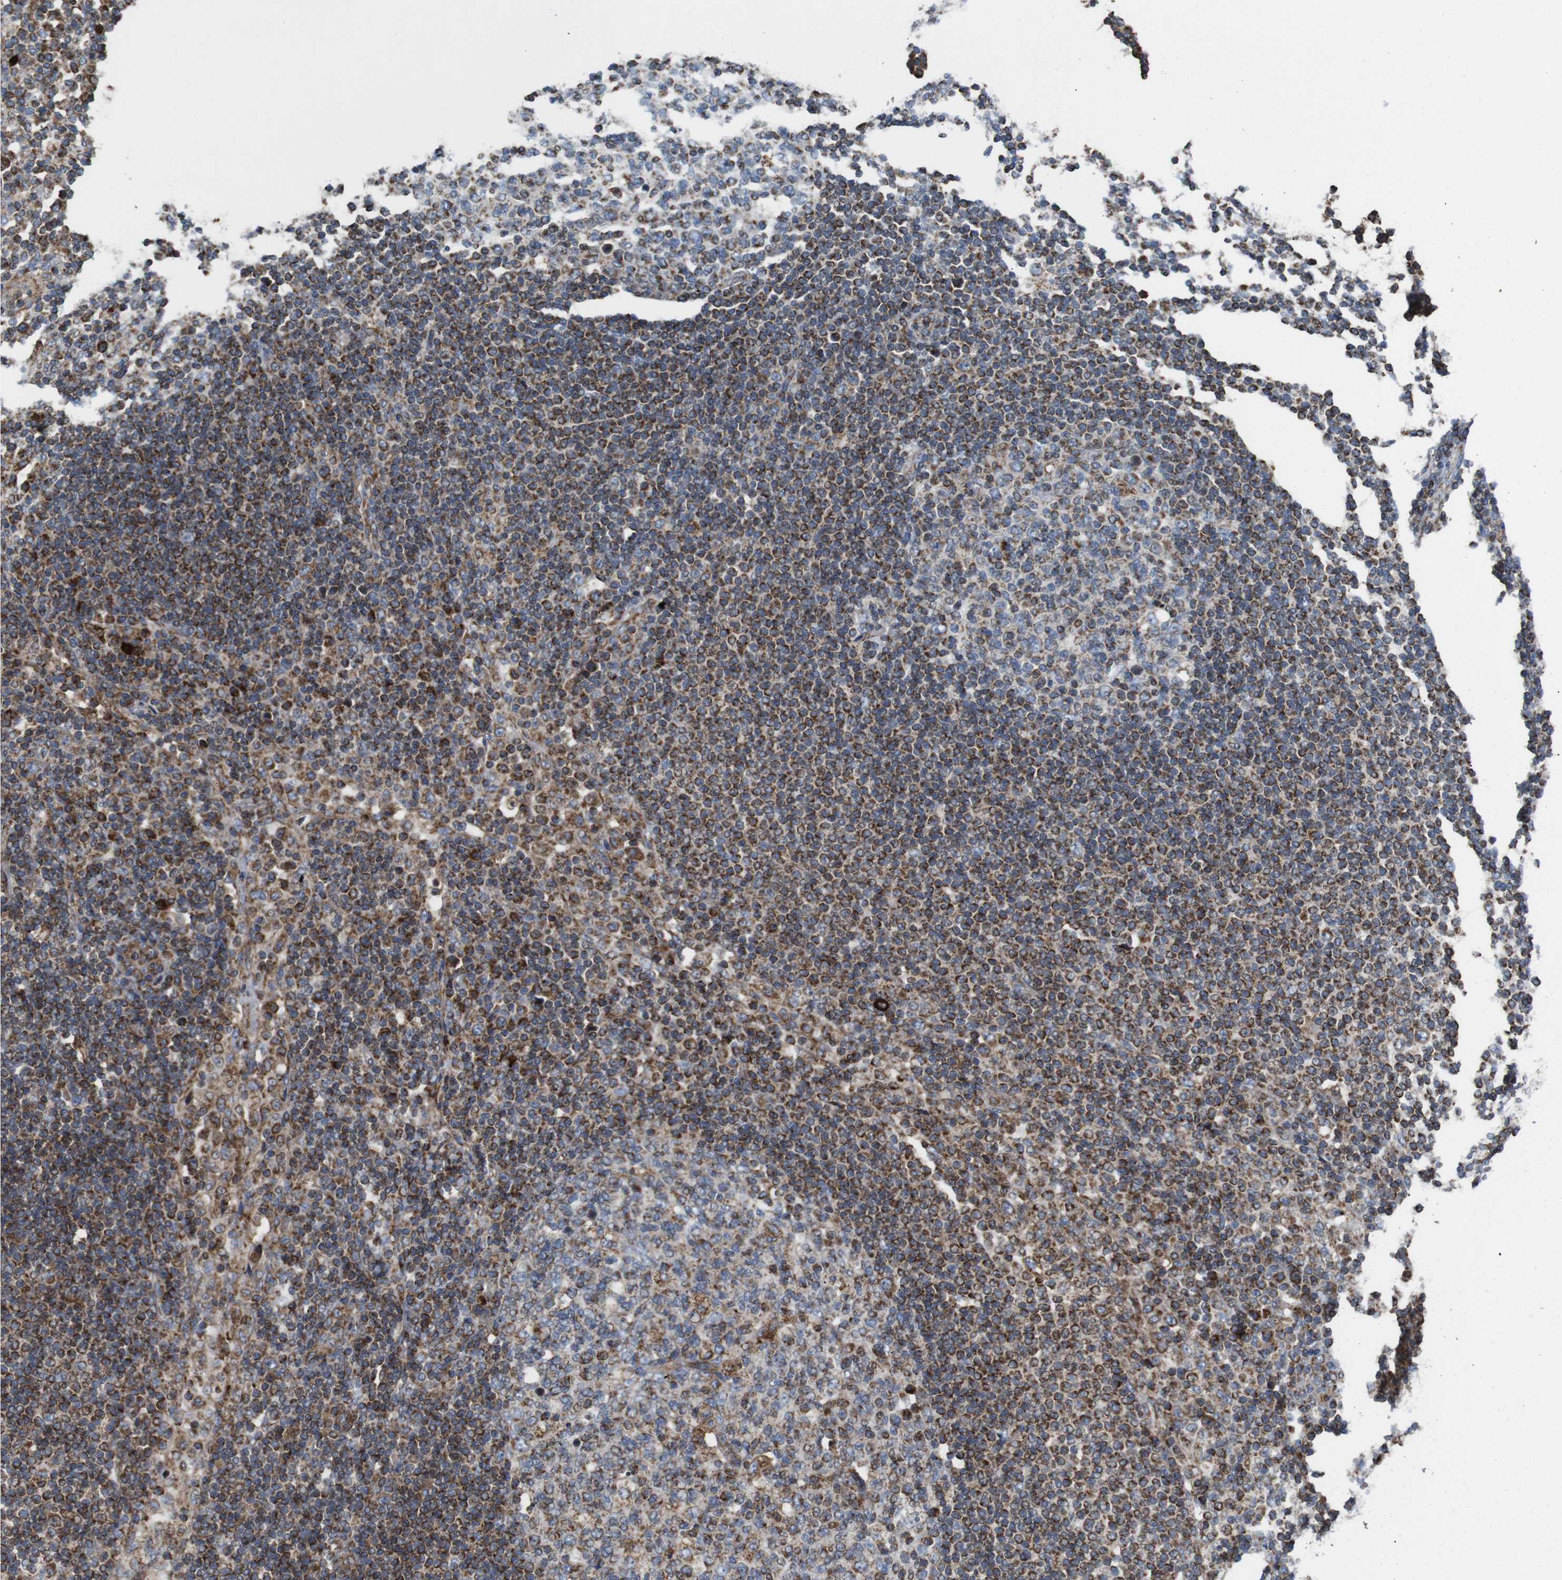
{"staining": {"intensity": "moderate", "quantity": "<25%", "location": "cytoplasmic/membranous"}, "tissue": "lymph node", "cell_type": "Germinal center cells", "image_type": "normal", "snomed": [{"axis": "morphology", "description": "Normal tissue, NOS"}, {"axis": "topography", "description": "Lymph node"}], "caption": "Lymph node stained with IHC reveals moderate cytoplasmic/membranous expression in approximately <25% of germinal center cells. The protein of interest is stained brown, and the nuclei are stained in blue (DAB (3,3'-diaminobenzidine) IHC with brightfield microscopy, high magnification).", "gene": "HK1", "patient": {"sex": "female", "age": 53}}